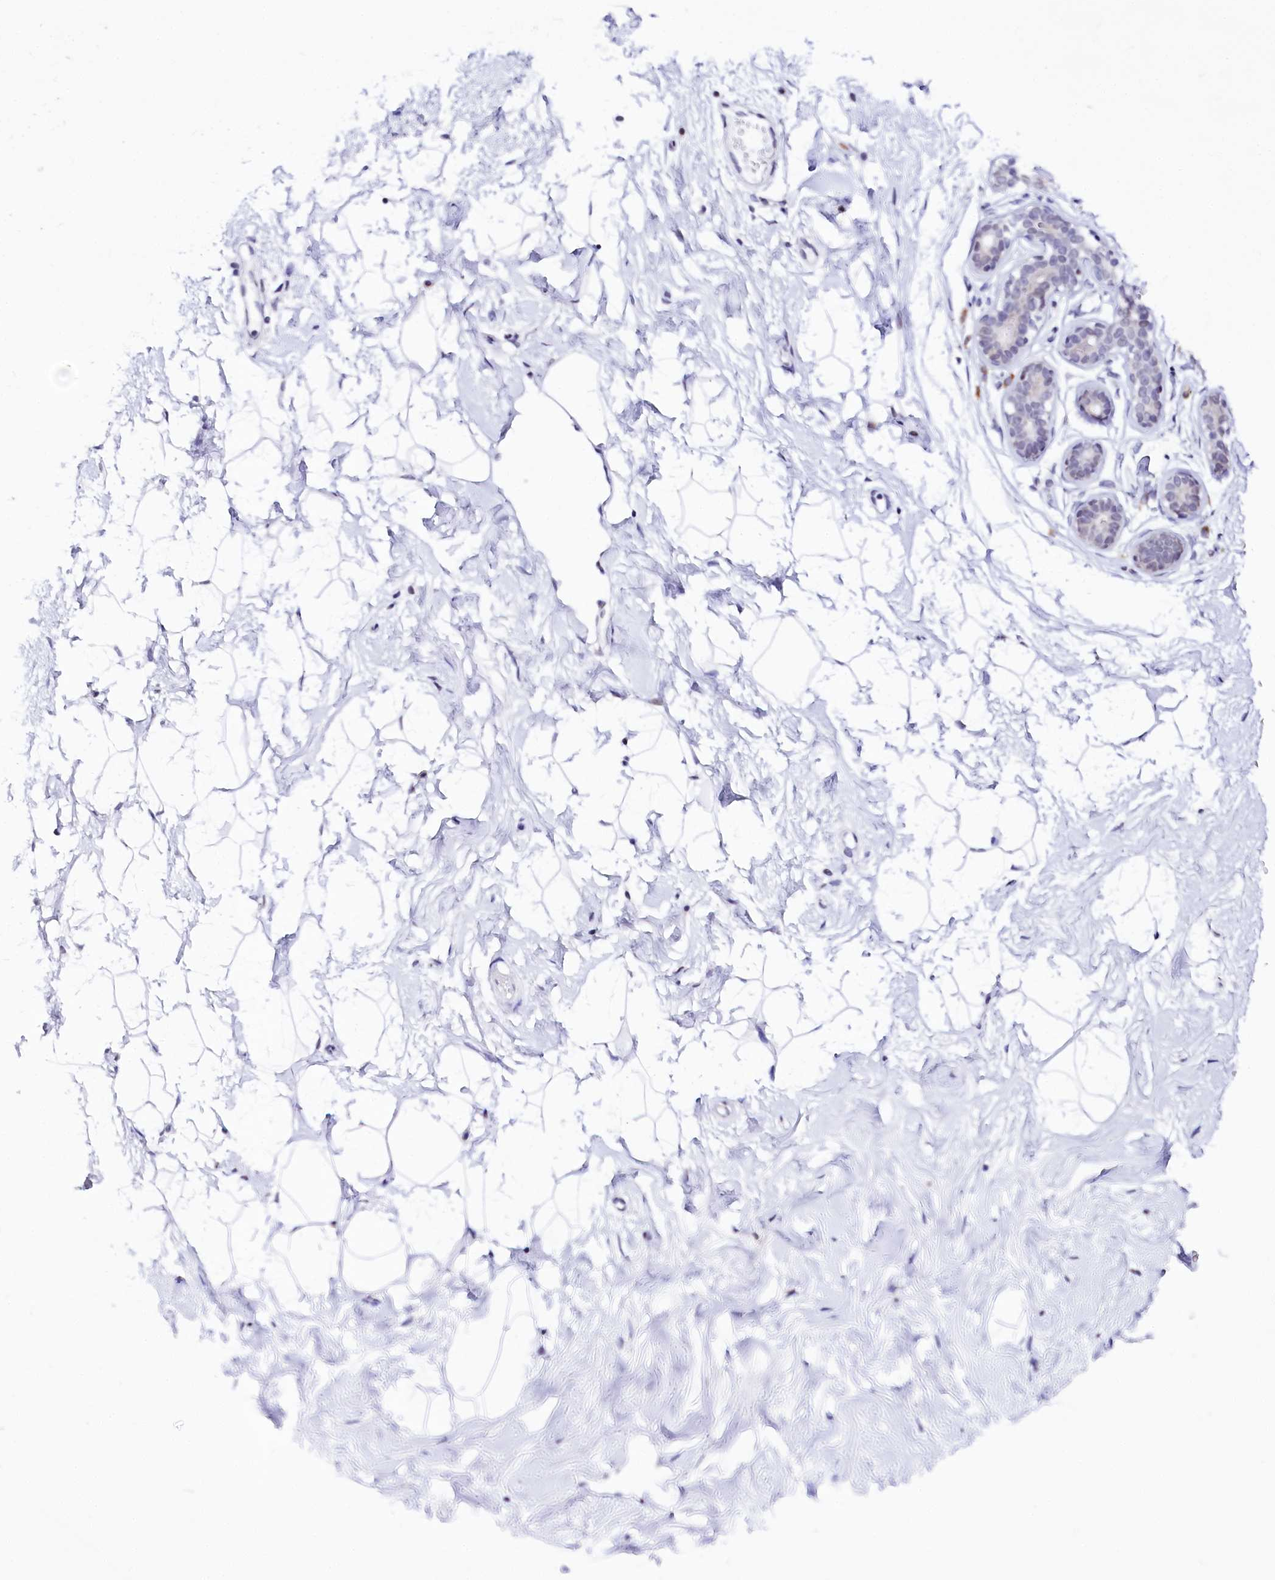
{"staining": {"intensity": "negative", "quantity": "none", "location": "none"}, "tissue": "breast", "cell_type": "Adipocytes", "image_type": "normal", "snomed": [{"axis": "morphology", "description": "Normal tissue, NOS"}, {"axis": "morphology", "description": "Adenoma, NOS"}, {"axis": "topography", "description": "Breast"}], "caption": "Photomicrograph shows no protein staining in adipocytes of benign breast. (DAB IHC, high magnification).", "gene": "SPATS2", "patient": {"sex": "female", "age": 23}}